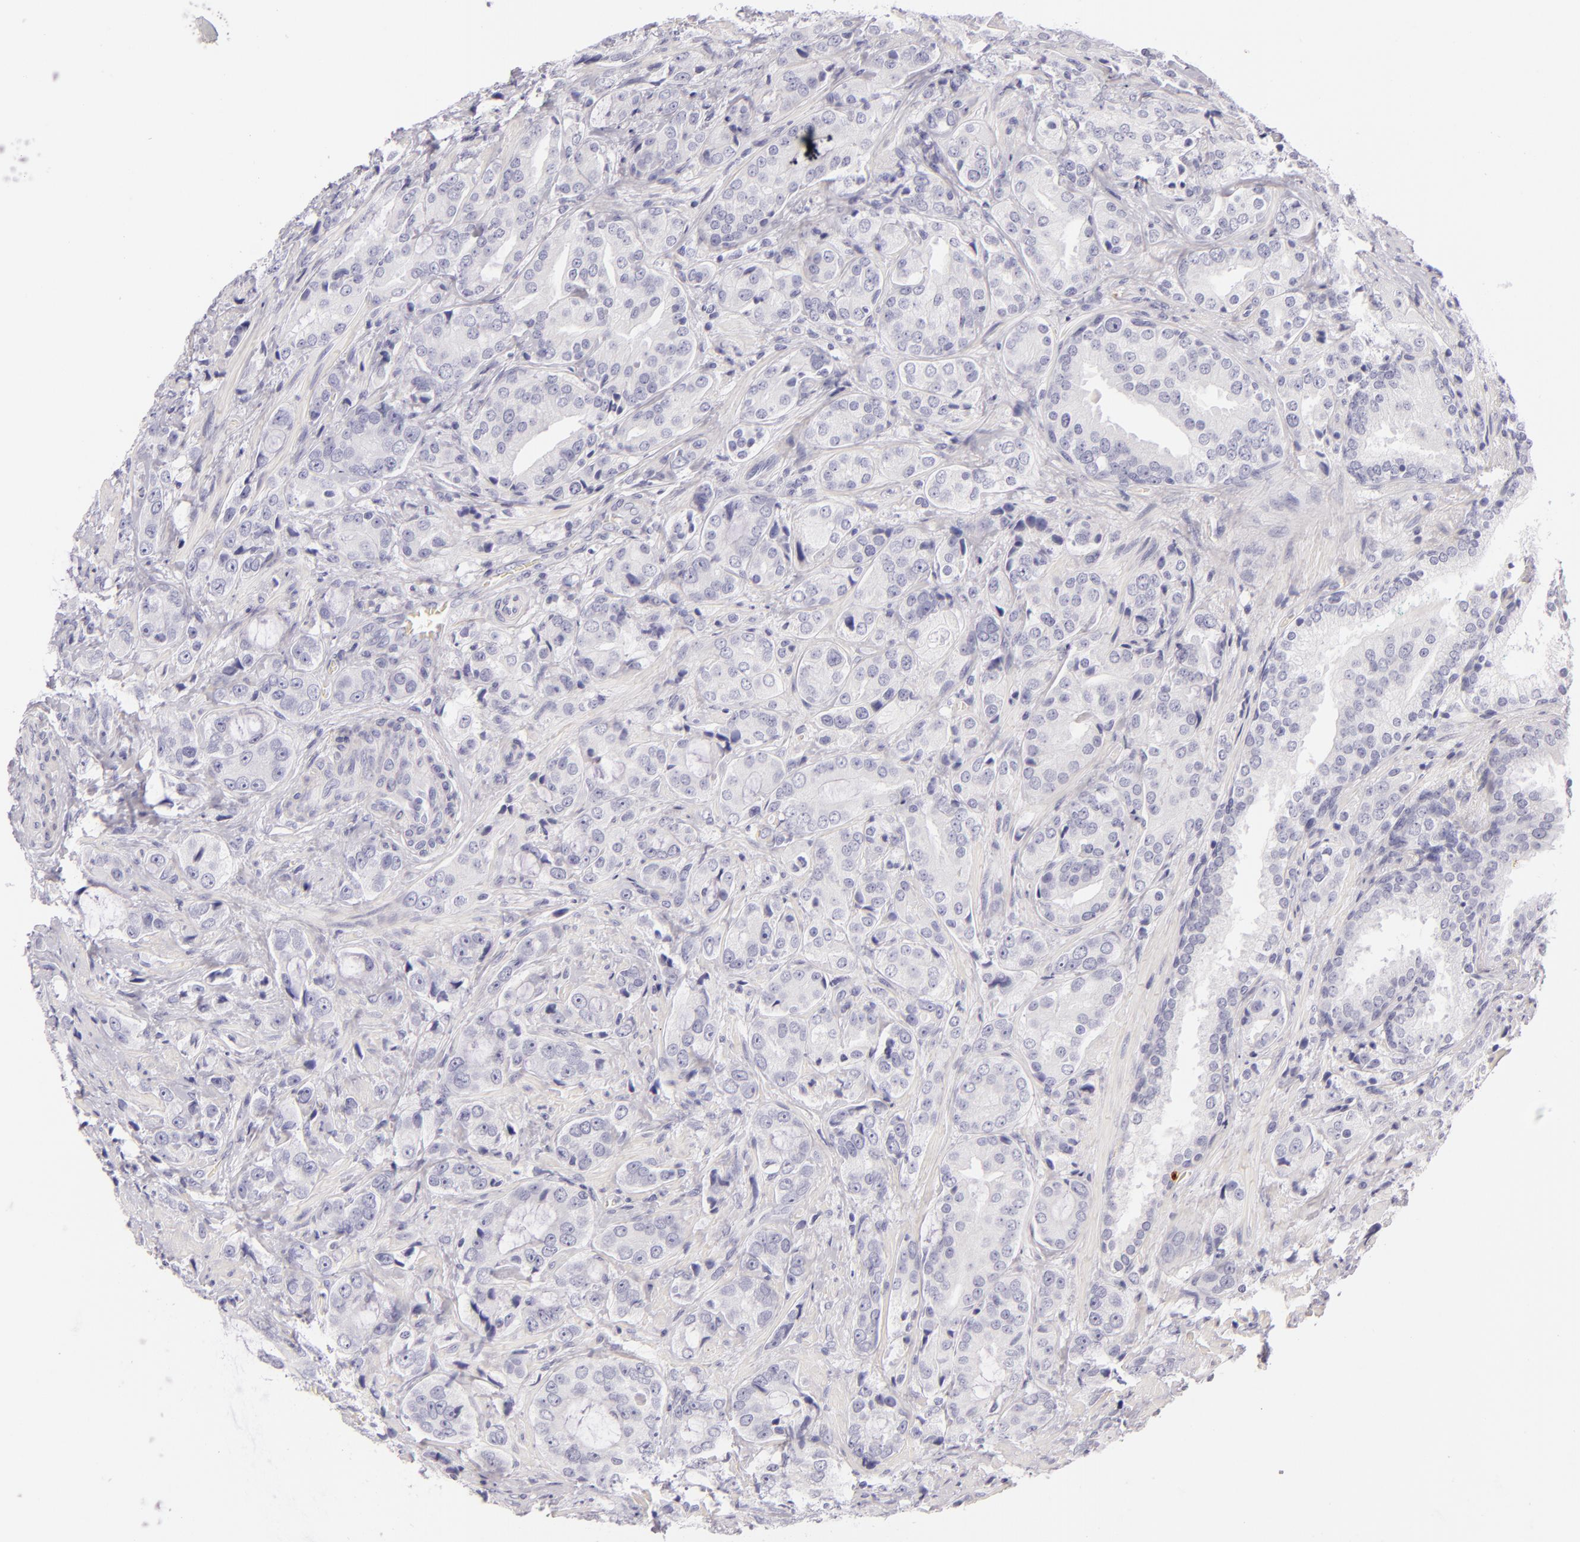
{"staining": {"intensity": "negative", "quantity": "none", "location": "none"}, "tissue": "prostate cancer", "cell_type": "Tumor cells", "image_type": "cancer", "snomed": [{"axis": "morphology", "description": "Adenocarcinoma, Medium grade"}, {"axis": "topography", "description": "Prostate"}], "caption": "High magnification brightfield microscopy of prostate cancer stained with DAB (3,3'-diaminobenzidine) (brown) and counterstained with hematoxylin (blue): tumor cells show no significant expression.", "gene": "INA", "patient": {"sex": "male", "age": 70}}